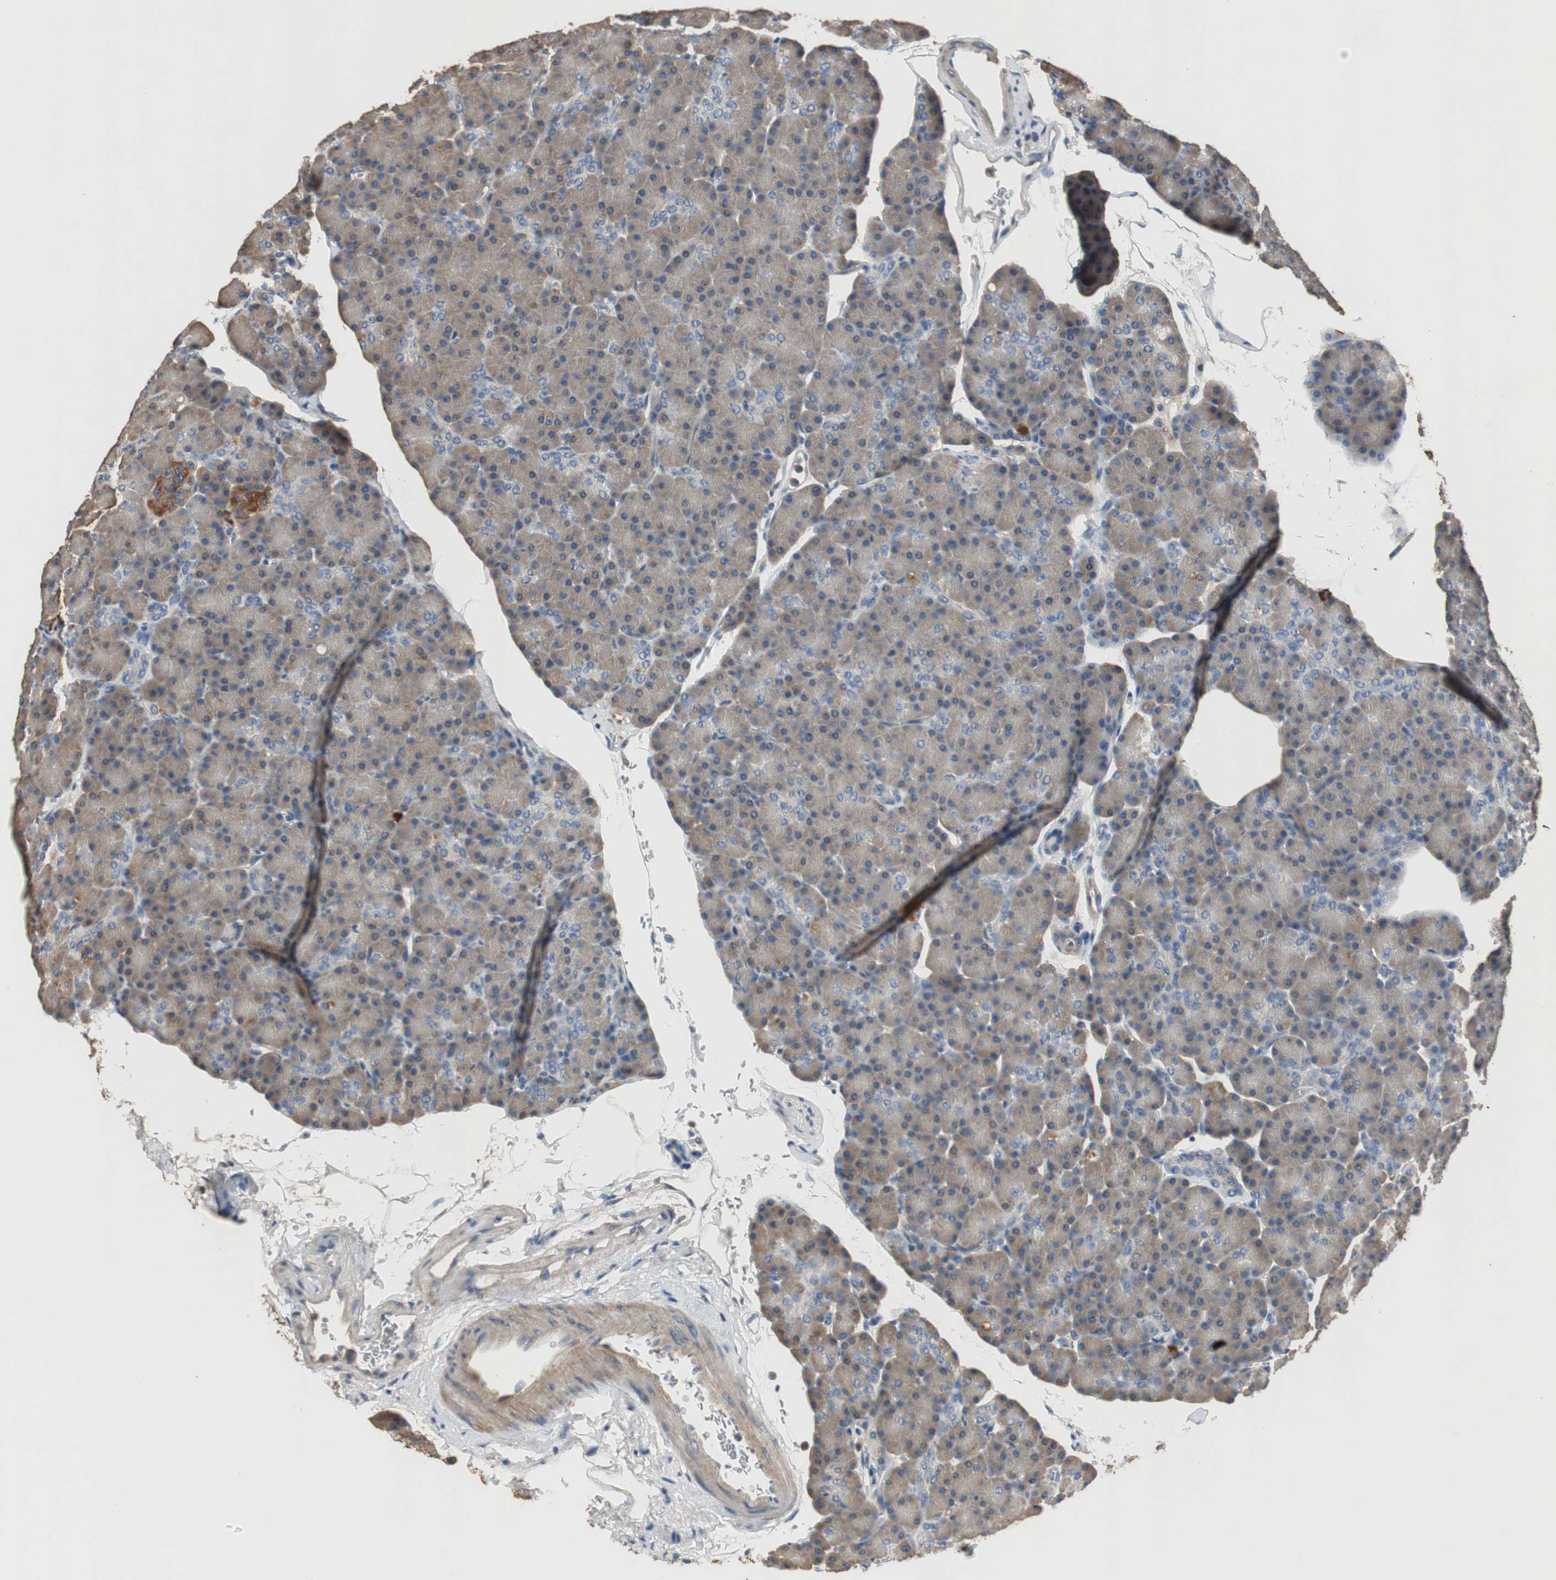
{"staining": {"intensity": "weak", "quantity": ">75%", "location": "cytoplasmic/membranous"}, "tissue": "pancreas", "cell_type": "Exocrine glandular cells", "image_type": "normal", "snomed": [{"axis": "morphology", "description": "Normal tissue, NOS"}, {"axis": "topography", "description": "Pancreas"}], "caption": "Immunohistochemical staining of normal pancreas demonstrates low levels of weak cytoplasmic/membranous positivity in about >75% of exocrine glandular cells.", "gene": "TNFRSF14", "patient": {"sex": "female", "age": 43}}